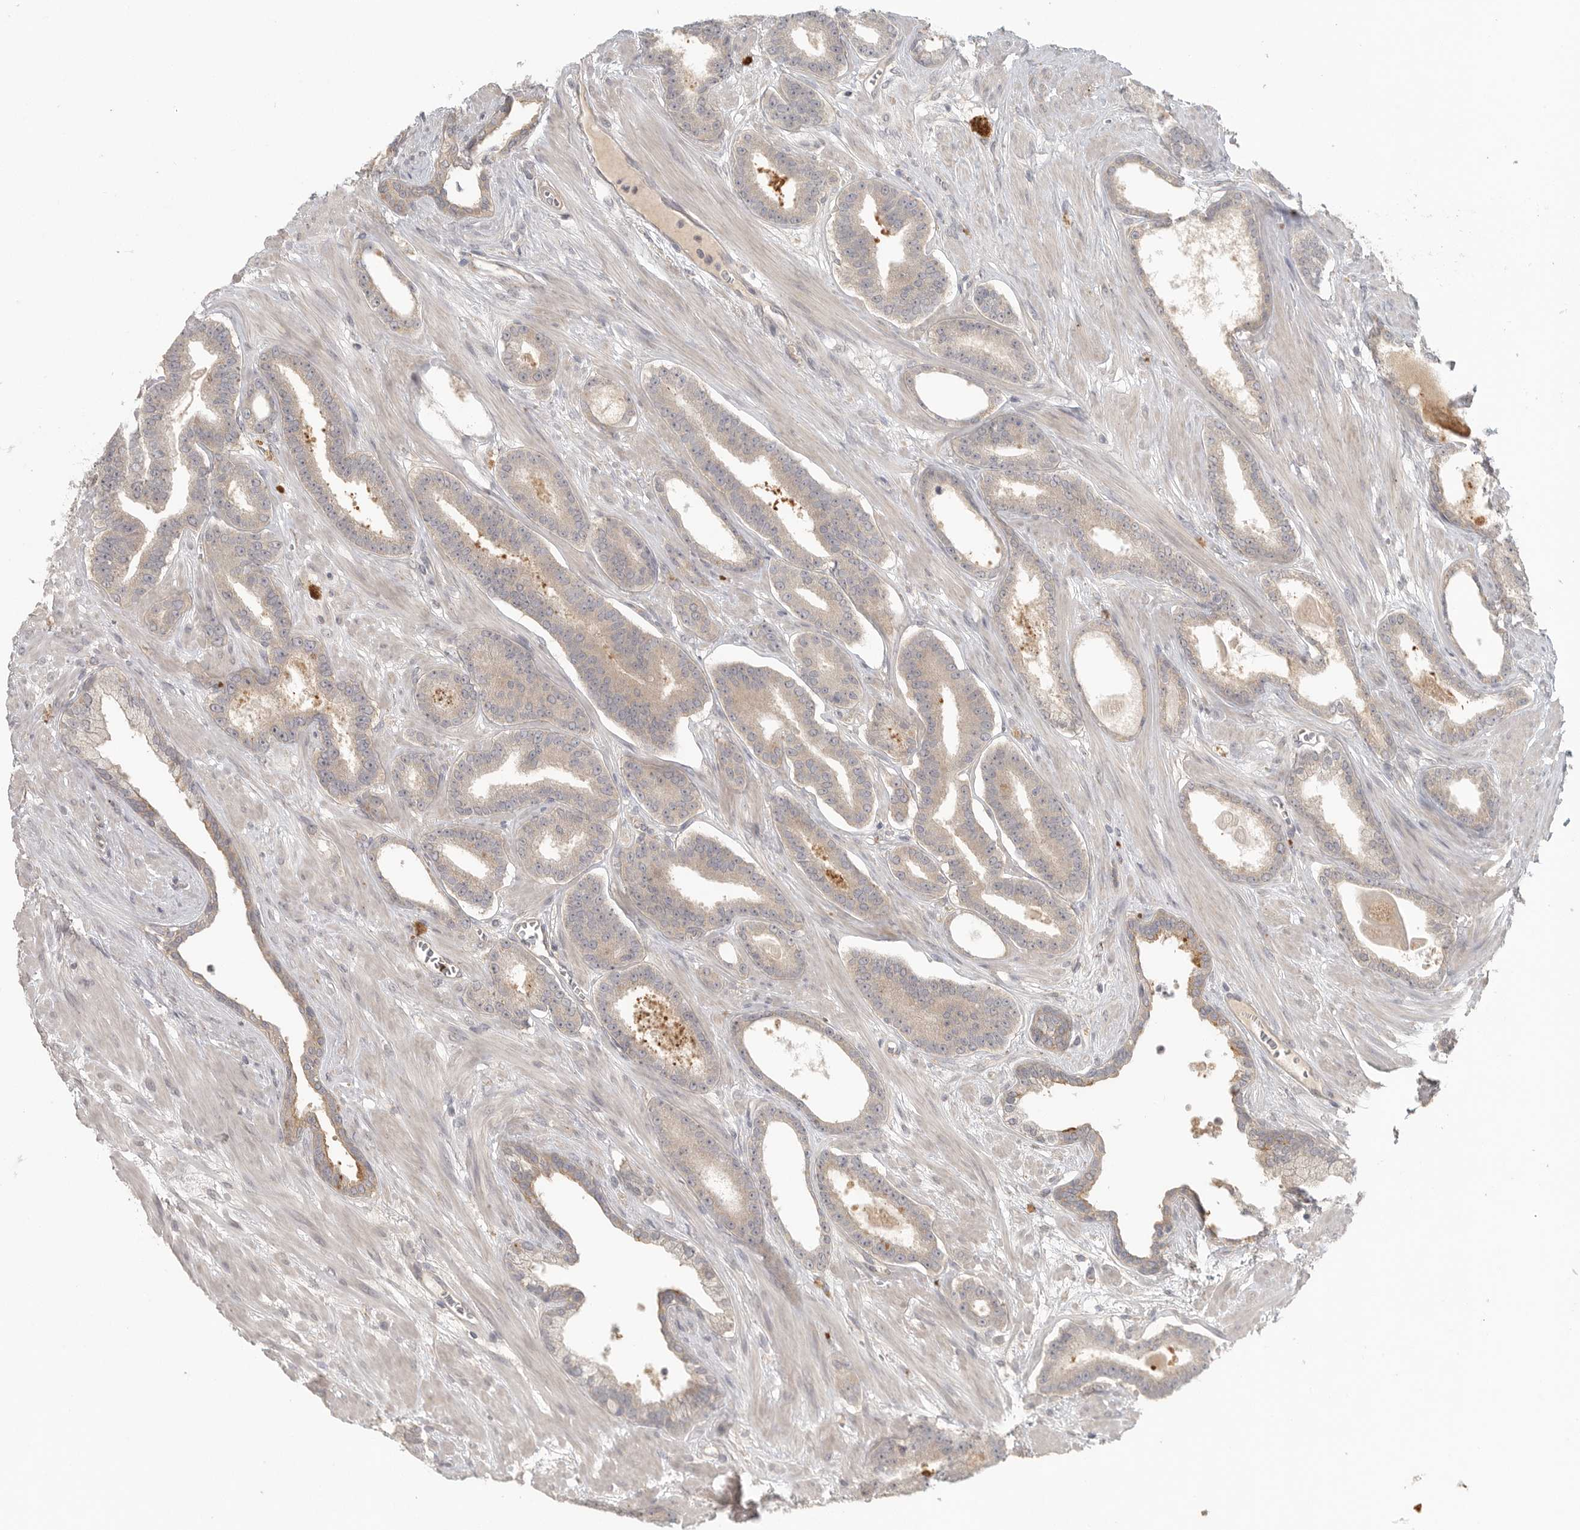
{"staining": {"intensity": "weak", "quantity": "25%-75%", "location": "cytoplasmic/membranous"}, "tissue": "prostate cancer", "cell_type": "Tumor cells", "image_type": "cancer", "snomed": [{"axis": "morphology", "description": "Adenocarcinoma, Low grade"}, {"axis": "topography", "description": "Prostate"}], "caption": "The histopathology image demonstrates immunohistochemical staining of prostate adenocarcinoma (low-grade). There is weak cytoplasmic/membranous staining is identified in approximately 25%-75% of tumor cells.", "gene": "HDAC6", "patient": {"sex": "male", "age": 70}}